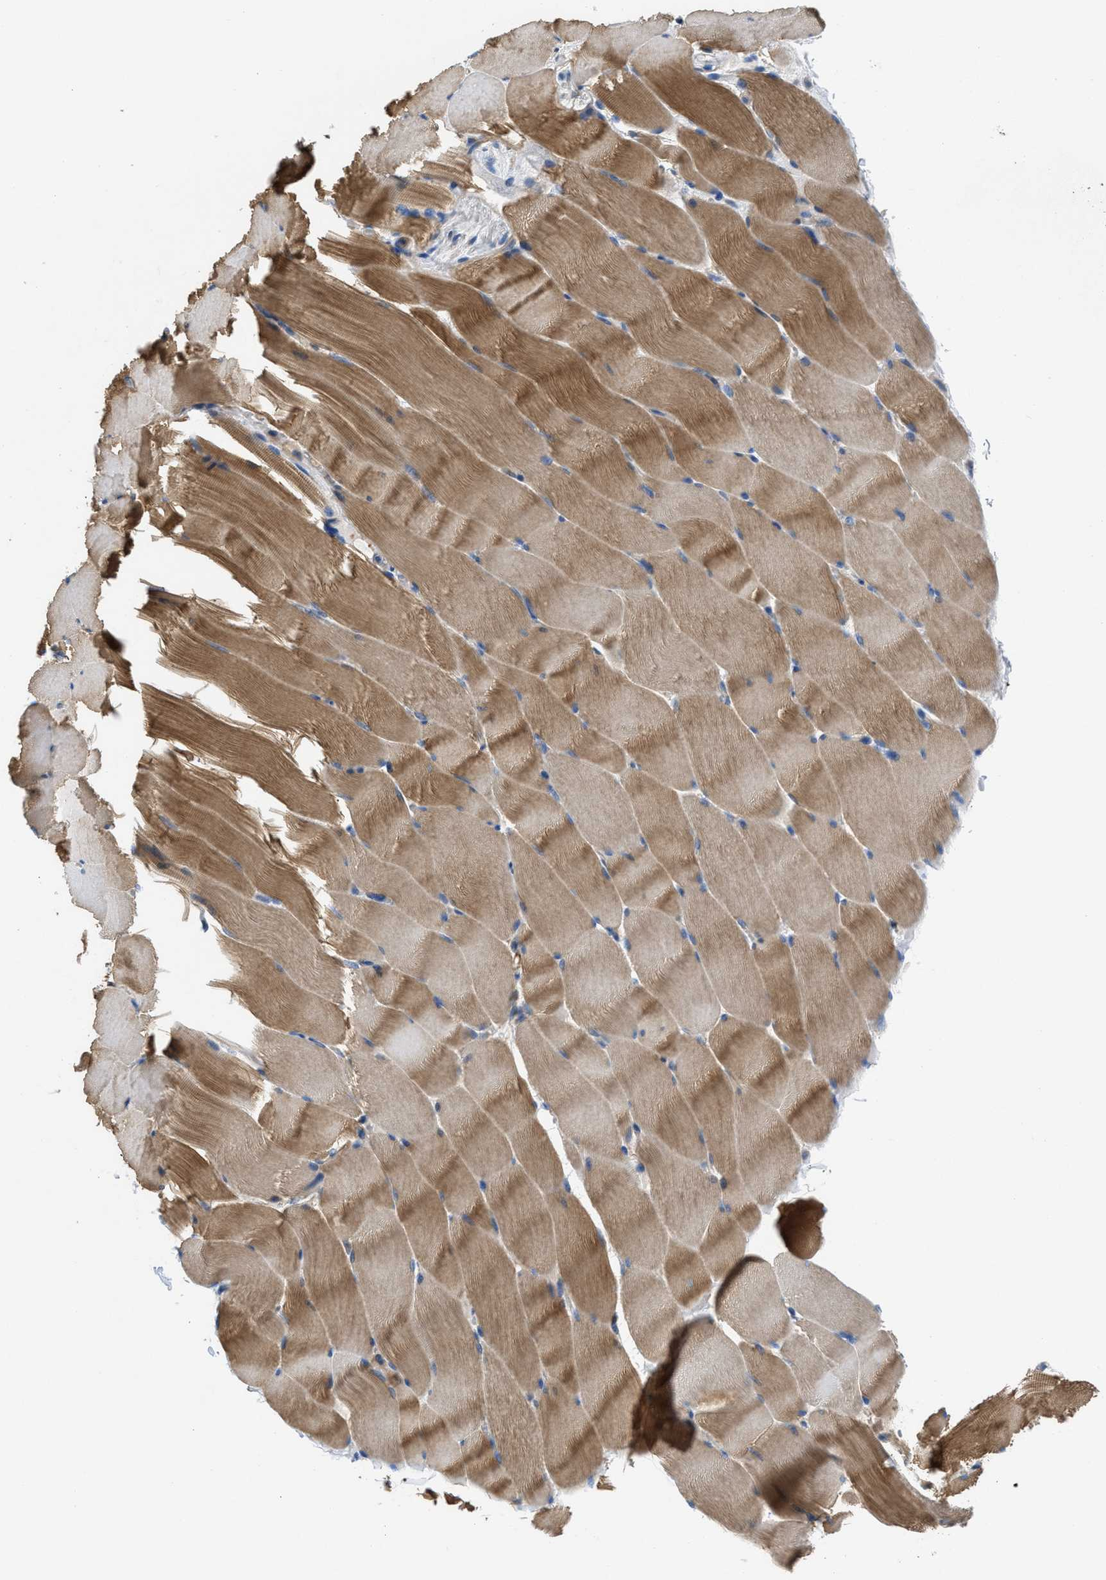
{"staining": {"intensity": "moderate", "quantity": ">75%", "location": "cytoplasmic/membranous"}, "tissue": "skeletal muscle", "cell_type": "Myocytes", "image_type": "normal", "snomed": [{"axis": "morphology", "description": "Normal tissue, NOS"}, {"axis": "topography", "description": "Skeletal muscle"}], "caption": "This photomicrograph exhibits unremarkable skeletal muscle stained with immunohistochemistry (IHC) to label a protein in brown. The cytoplasmic/membranous of myocytes show moderate positivity for the protein. Nuclei are counter-stained blue.", "gene": "CHKB", "patient": {"sex": "male", "age": 62}}